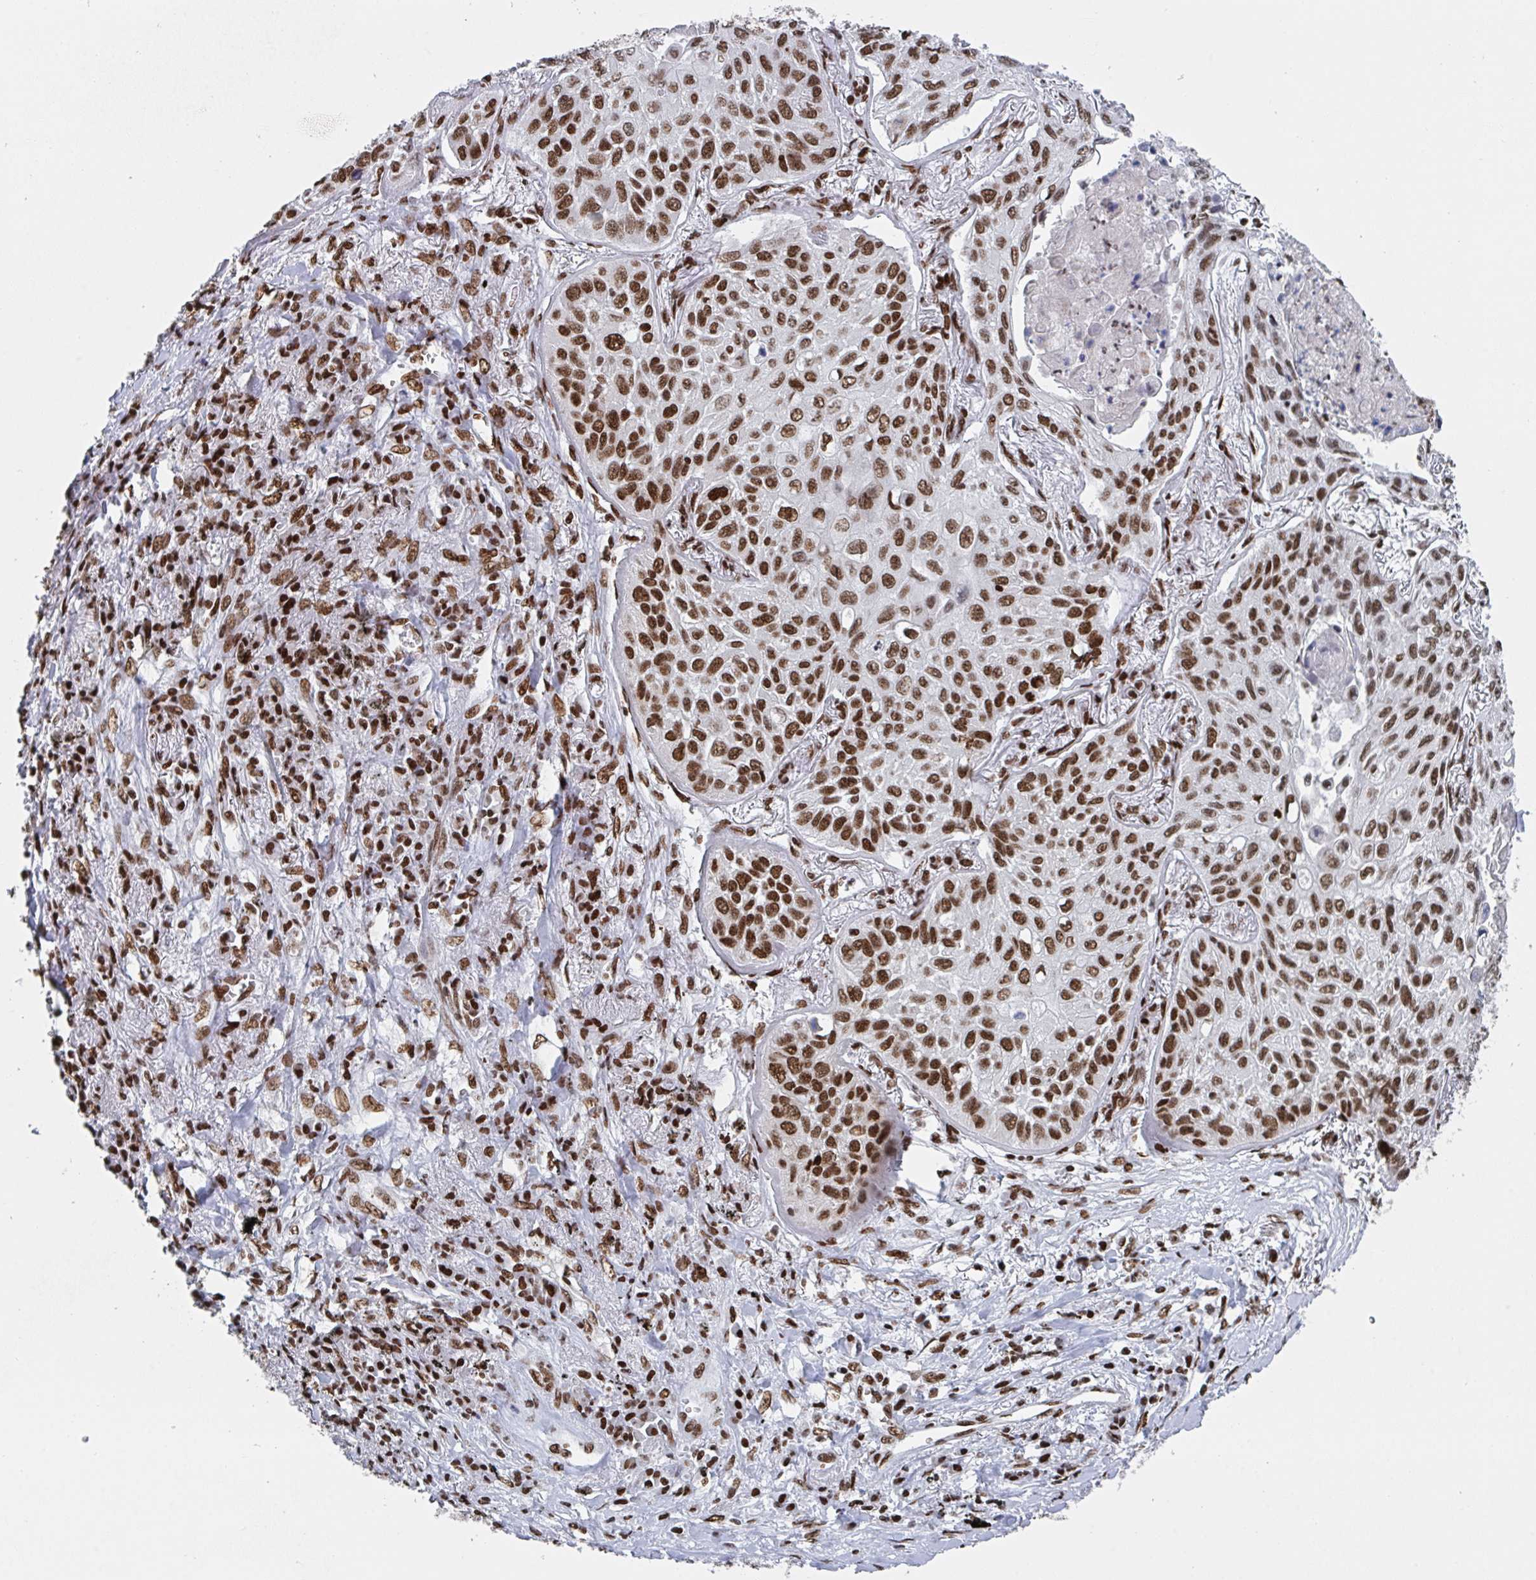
{"staining": {"intensity": "strong", "quantity": ">75%", "location": "nuclear"}, "tissue": "lung cancer", "cell_type": "Tumor cells", "image_type": "cancer", "snomed": [{"axis": "morphology", "description": "Squamous cell carcinoma, NOS"}, {"axis": "topography", "description": "Lung"}], "caption": "Immunohistochemical staining of lung squamous cell carcinoma demonstrates high levels of strong nuclear protein staining in approximately >75% of tumor cells. Immunohistochemistry (ihc) stains the protein in brown and the nuclei are stained blue.", "gene": "ZNF607", "patient": {"sex": "male", "age": 75}}